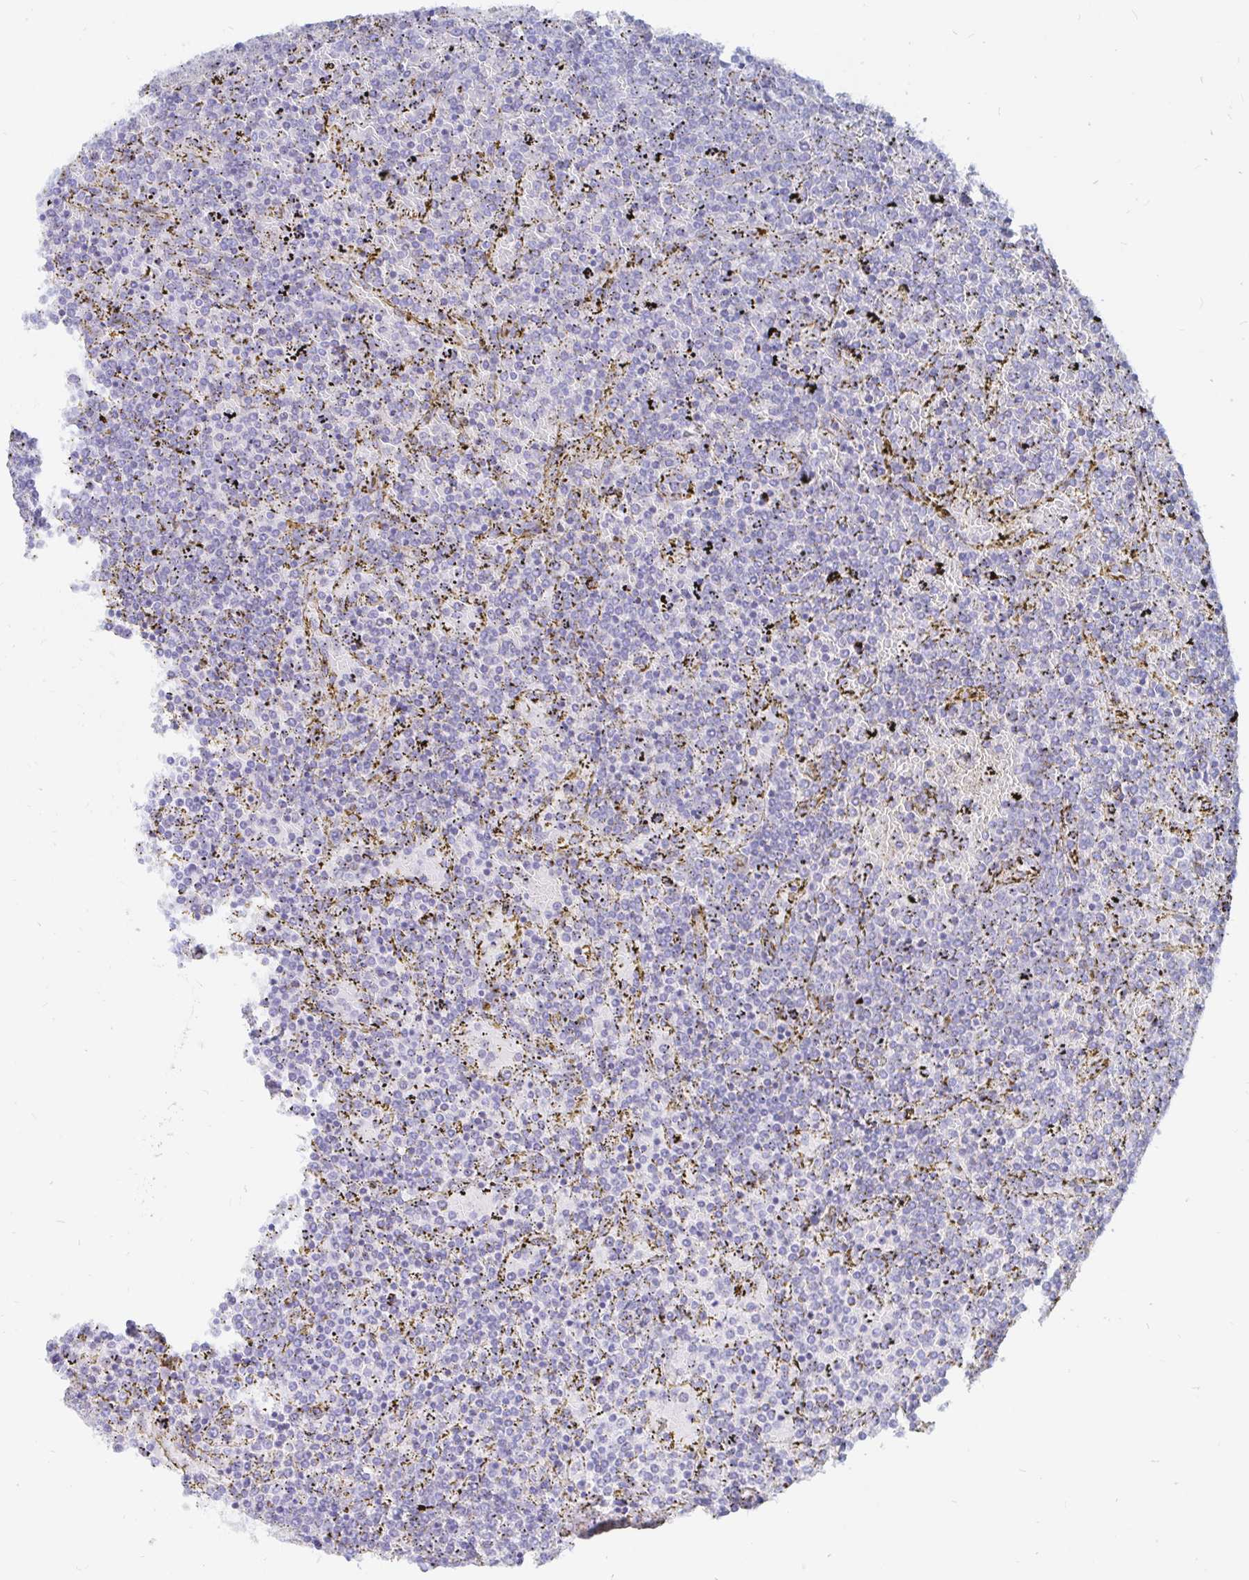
{"staining": {"intensity": "negative", "quantity": "none", "location": "none"}, "tissue": "lymphoma", "cell_type": "Tumor cells", "image_type": "cancer", "snomed": [{"axis": "morphology", "description": "Malignant lymphoma, non-Hodgkin's type, Low grade"}, {"axis": "topography", "description": "Spleen"}], "caption": "The micrograph demonstrates no staining of tumor cells in malignant lymphoma, non-Hodgkin's type (low-grade). (DAB (3,3'-diaminobenzidine) immunohistochemistry with hematoxylin counter stain).", "gene": "COX16", "patient": {"sex": "female", "age": 77}}